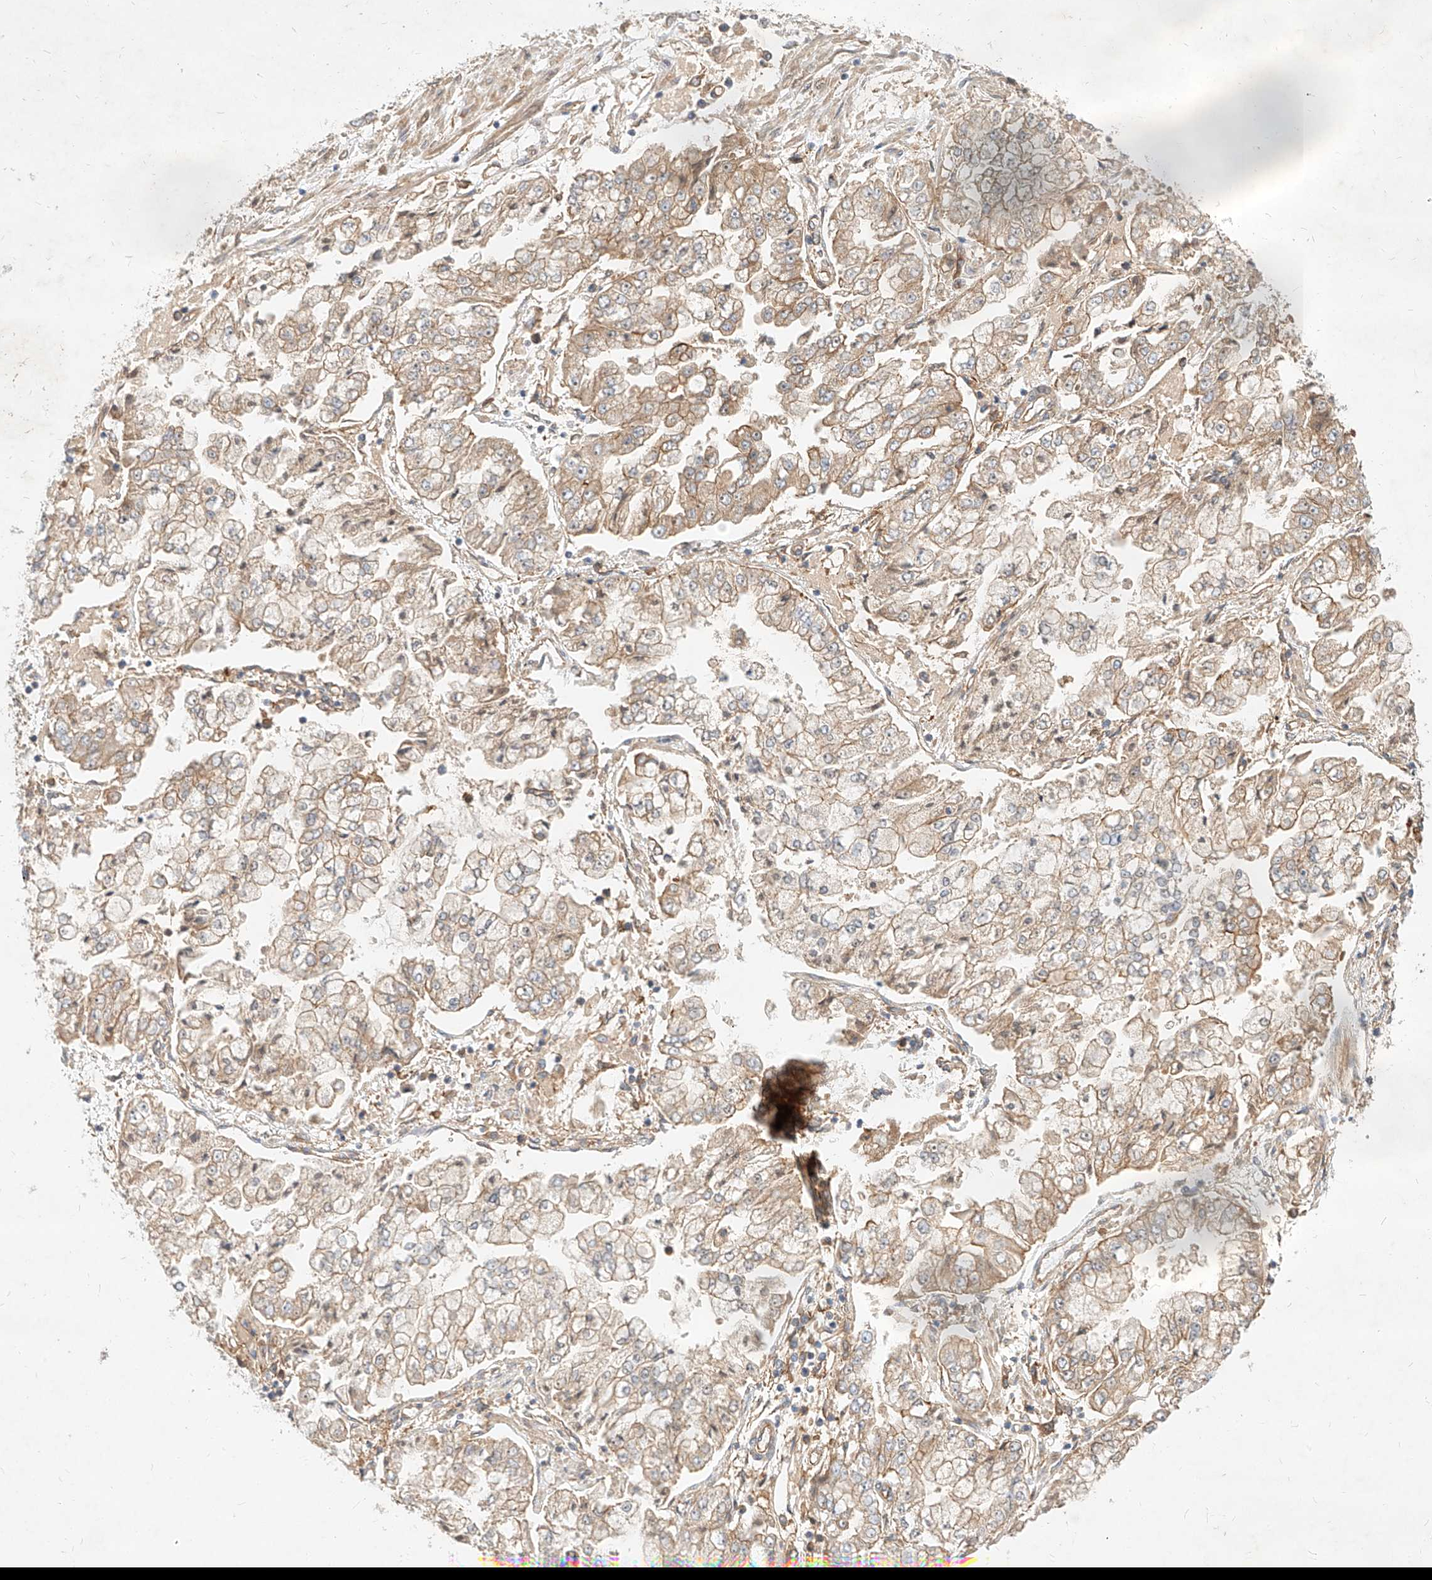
{"staining": {"intensity": "weak", "quantity": ">75%", "location": "cytoplasmic/membranous"}, "tissue": "stomach cancer", "cell_type": "Tumor cells", "image_type": "cancer", "snomed": [{"axis": "morphology", "description": "Adenocarcinoma, NOS"}, {"axis": "topography", "description": "Stomach"}], "caption": "Immunohistochemical staining of stomach adenocarcinoma demonstrates low levels of weak cytoplasmic/membranous expression in about >75% of tumor cells.", "gene": "NFAM1", "patient": {"sex": "male", "age": 76}}